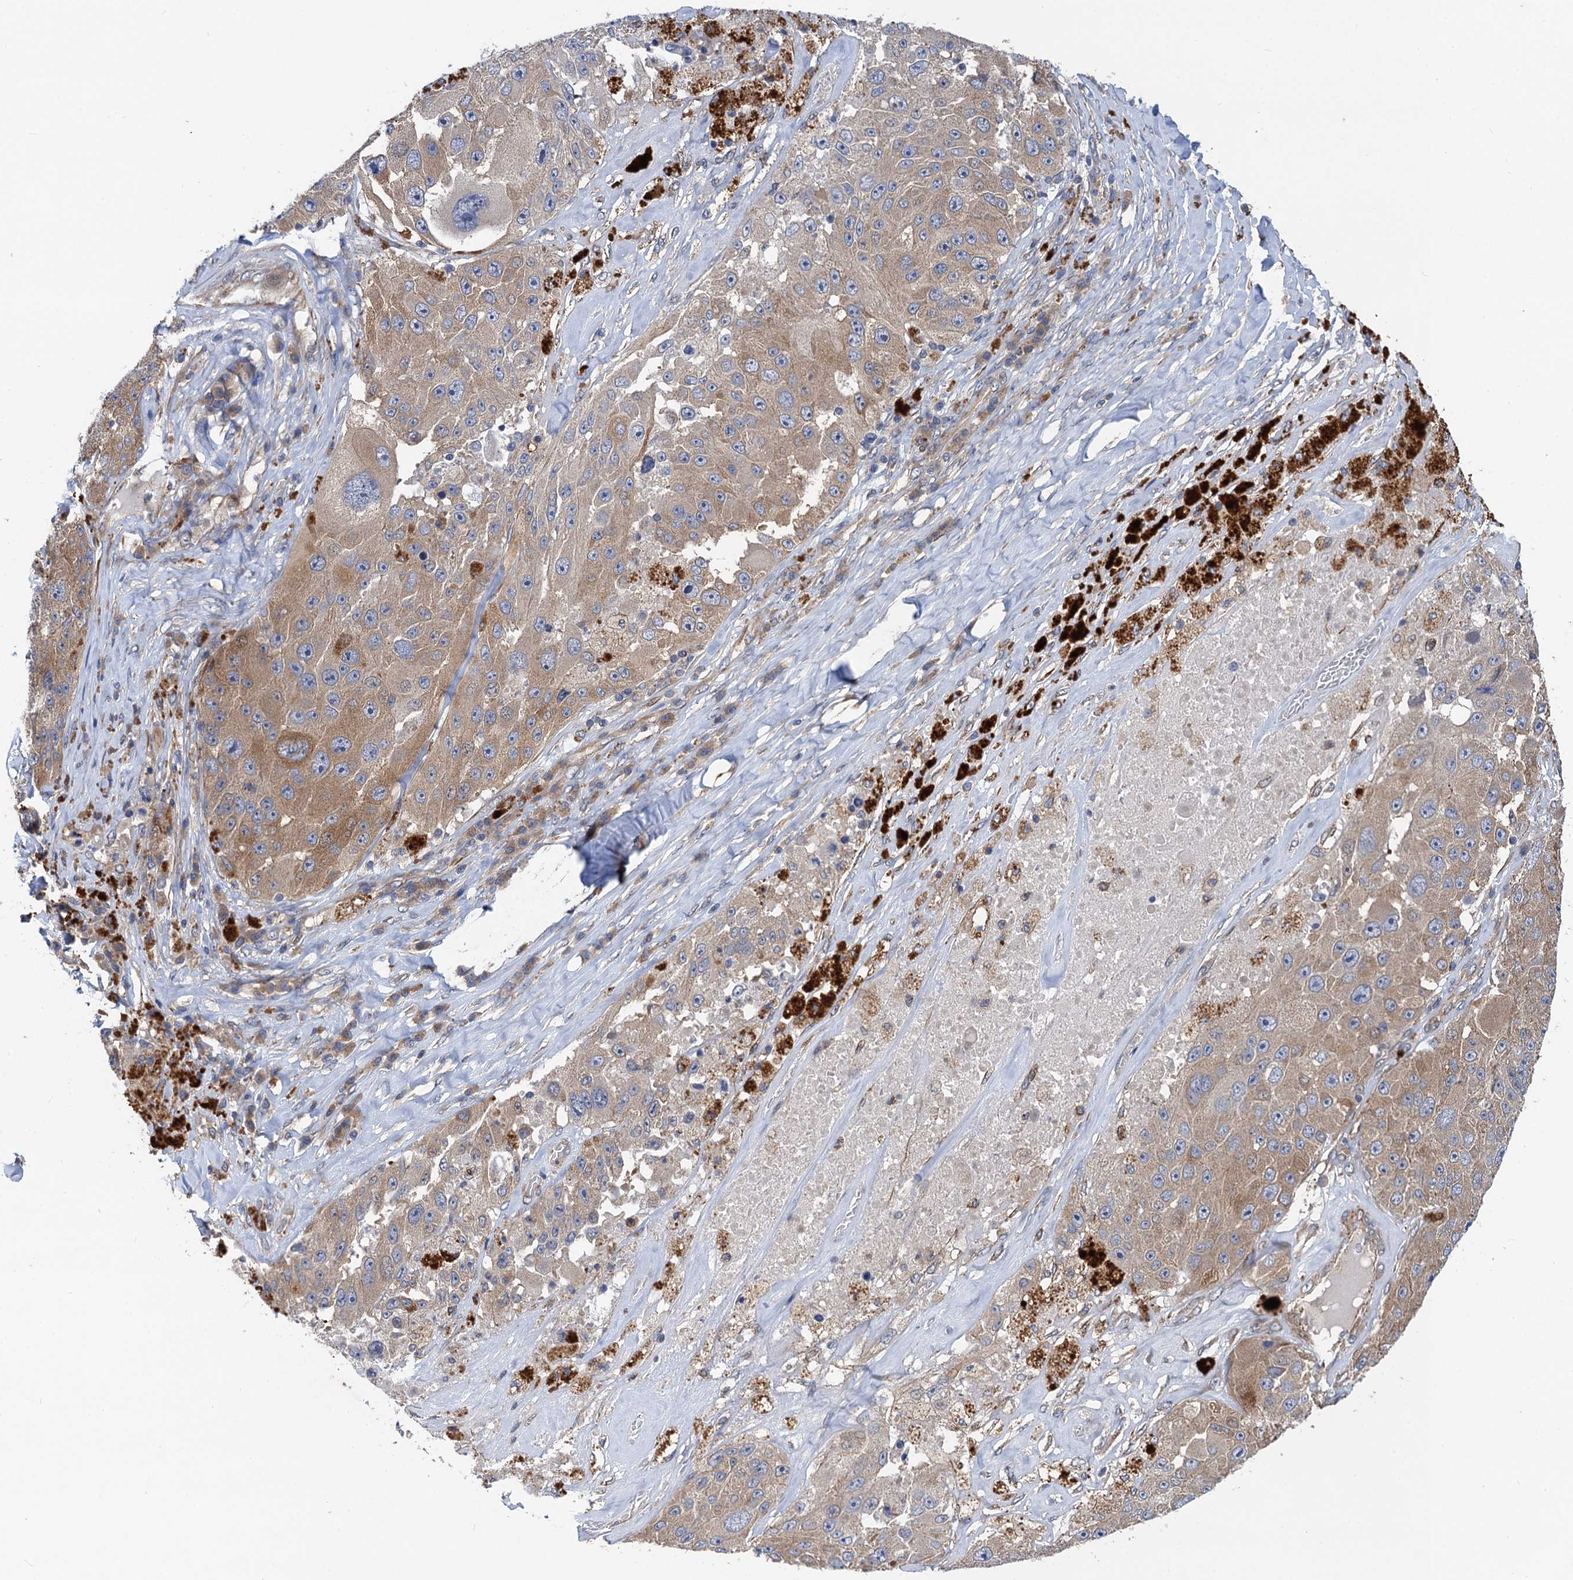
{"staining": {"intensity": "moderate", "quantity": ">75%", "location": "cytoplasmic/membranous"}, "tissue": "melanoma", "cell_type": "Tumor cells", "image_type": "cancer", "snomed": [{"axis": "morphology", "description": "Malignant melanoma, Metastatic site"}, {"axis": "topography", "description": "Lymph node"}], "caption": "Brown immunohistochemical staining in malignant melanoma (metastatic site) demonstrates moderate cytoplasmic/membranous positivity in approximately >75% of tumor cells.", "gene": "PJA2", "patient": {"sex": "male", "age": 62}}